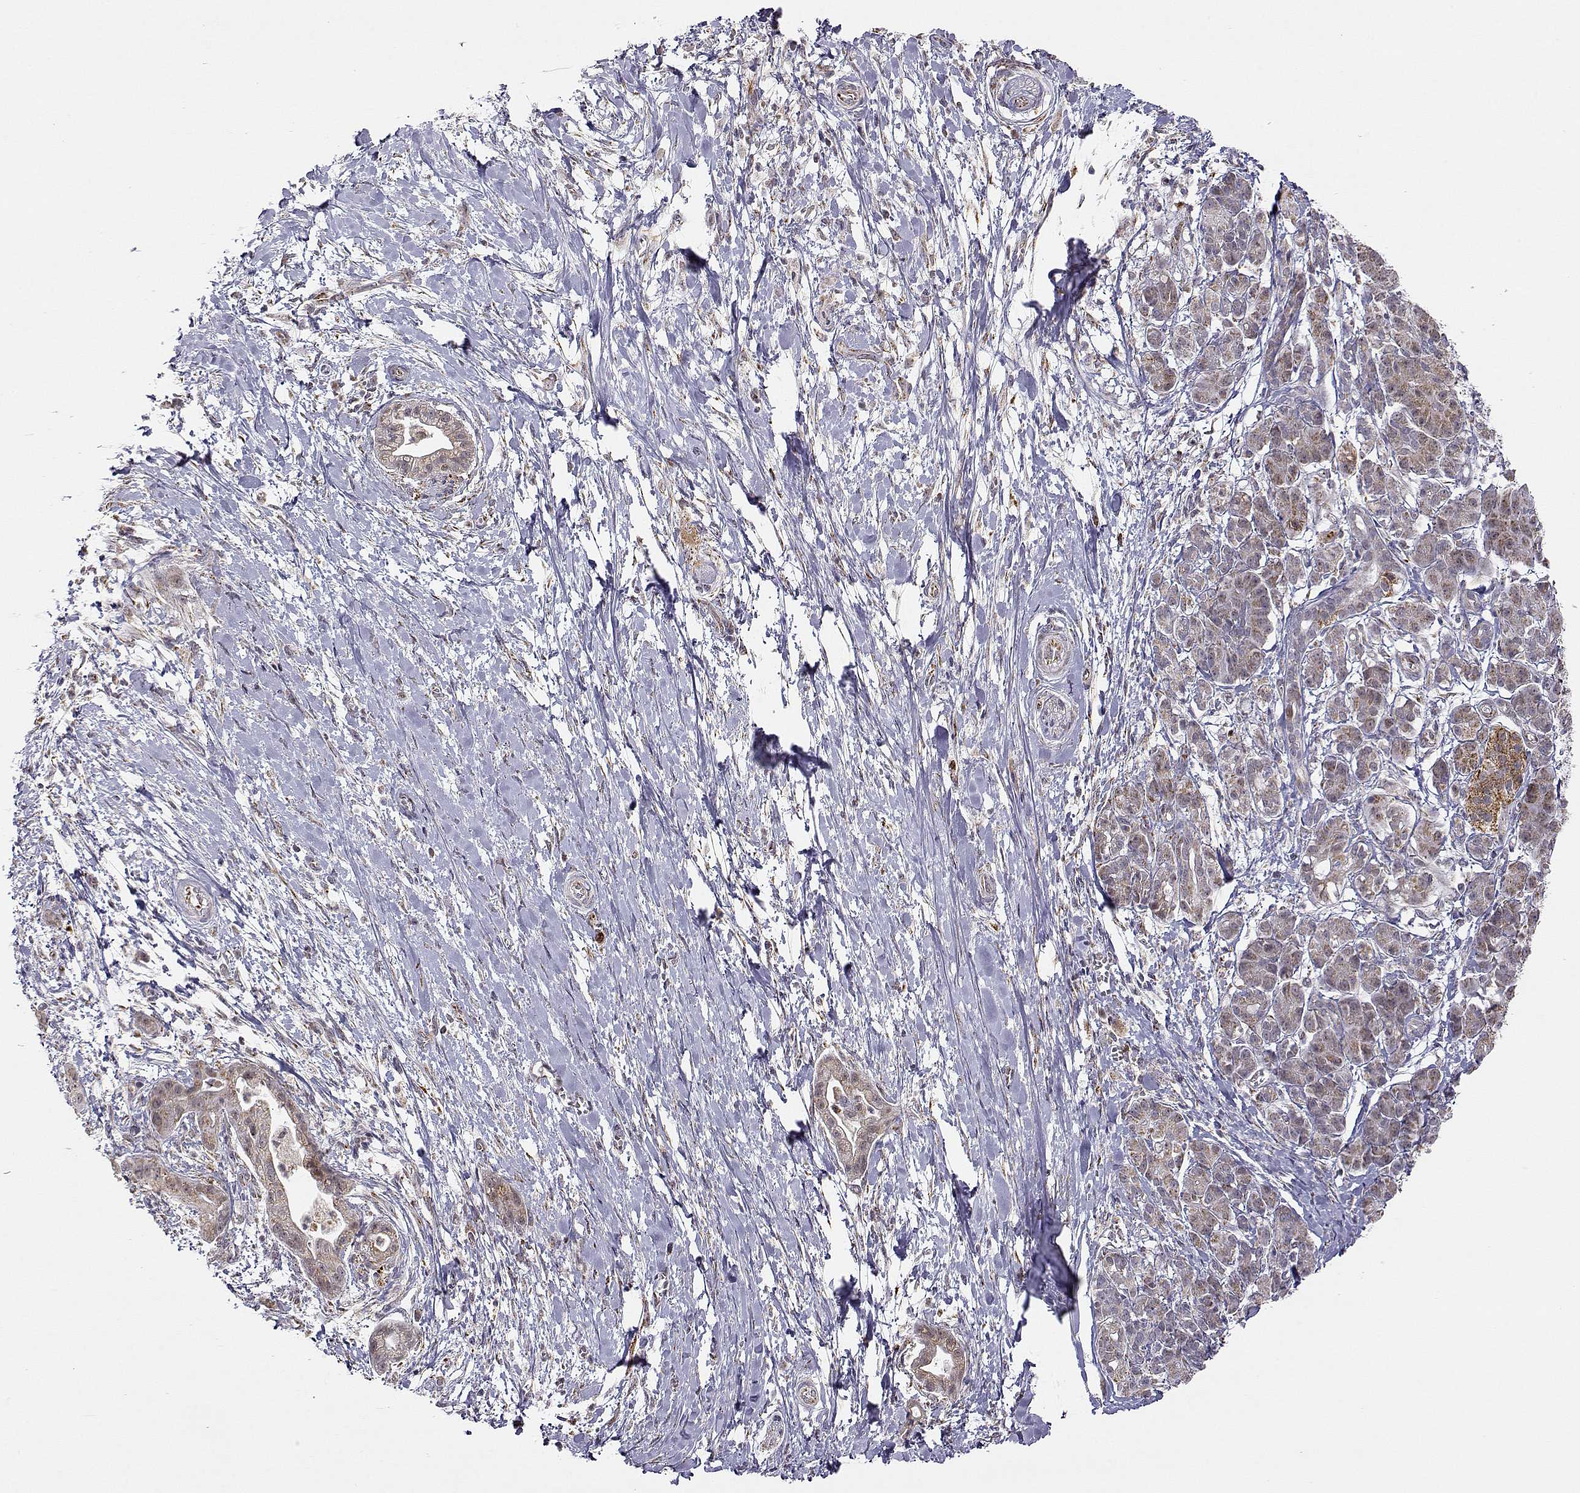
{"staining": {"intensity": "weak", "quantity": ">75%", "location": "cytoplasmic/membranous"}, "tissue": "pancreatic cancer", "cell_type": "Tumor cells", "image_type": "cancer", "snomed": [{"axis": "morphology", "description": "Normal tissue, NOS"}, {"axis": "morphology", "description": "Adenocarcinoma, NOS"}, {"axis": "topography", "description": "Lymph node"}, {"axis": "topography", "description": "Pancreas"}], "caption": "Immunohistochemical staining of human pancreatic cancer reveals weak cytoplasmic/membranous protein staining in about >75% of tumor cells.", "gene": "EXOG", "patient": {"sex": "female", "age": 58}}